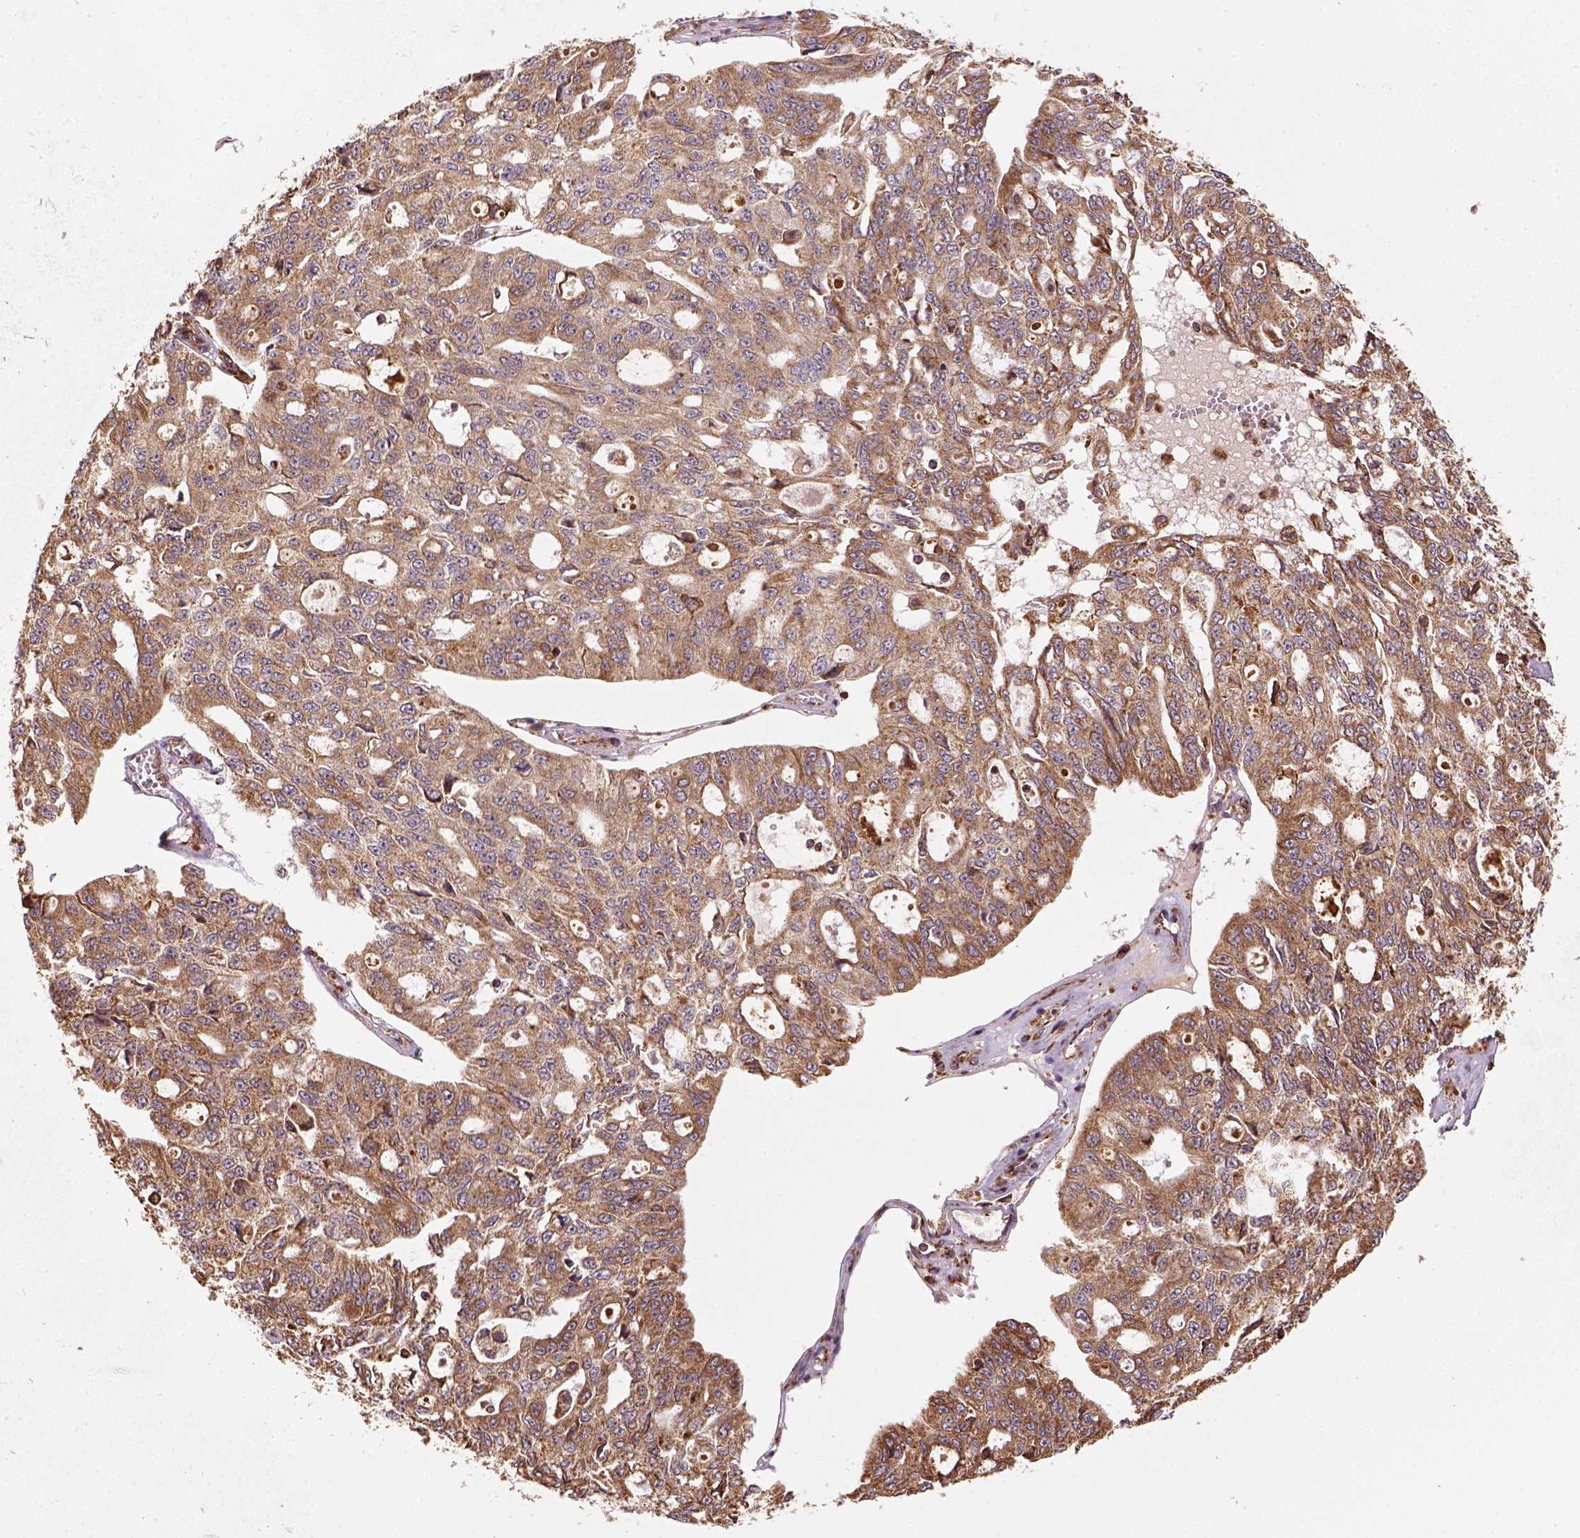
{"staining": {"intensity": "moderate", "quantity": ">75%", "location": "cytoplasmic/membranous"}, "tissue": "ovarian cancer", "cell_type": "Tumor cells", "image_type": "cancer", "snomed": [{"axis": "morphology", "description": "Carcinoma, endometroid"}, {"axis": "topography", "description": "Ovary"}], "caption": "This photomicrograph displays immunohistochemistry staining of ovarian cancer (endometroid carcinoma), with medium moderate cytoplasmic/membranous expression in approximately >75% of tumor cells.", "gene": "MAPK8IP3", "patient": {"sex": "female", "age": 65}}